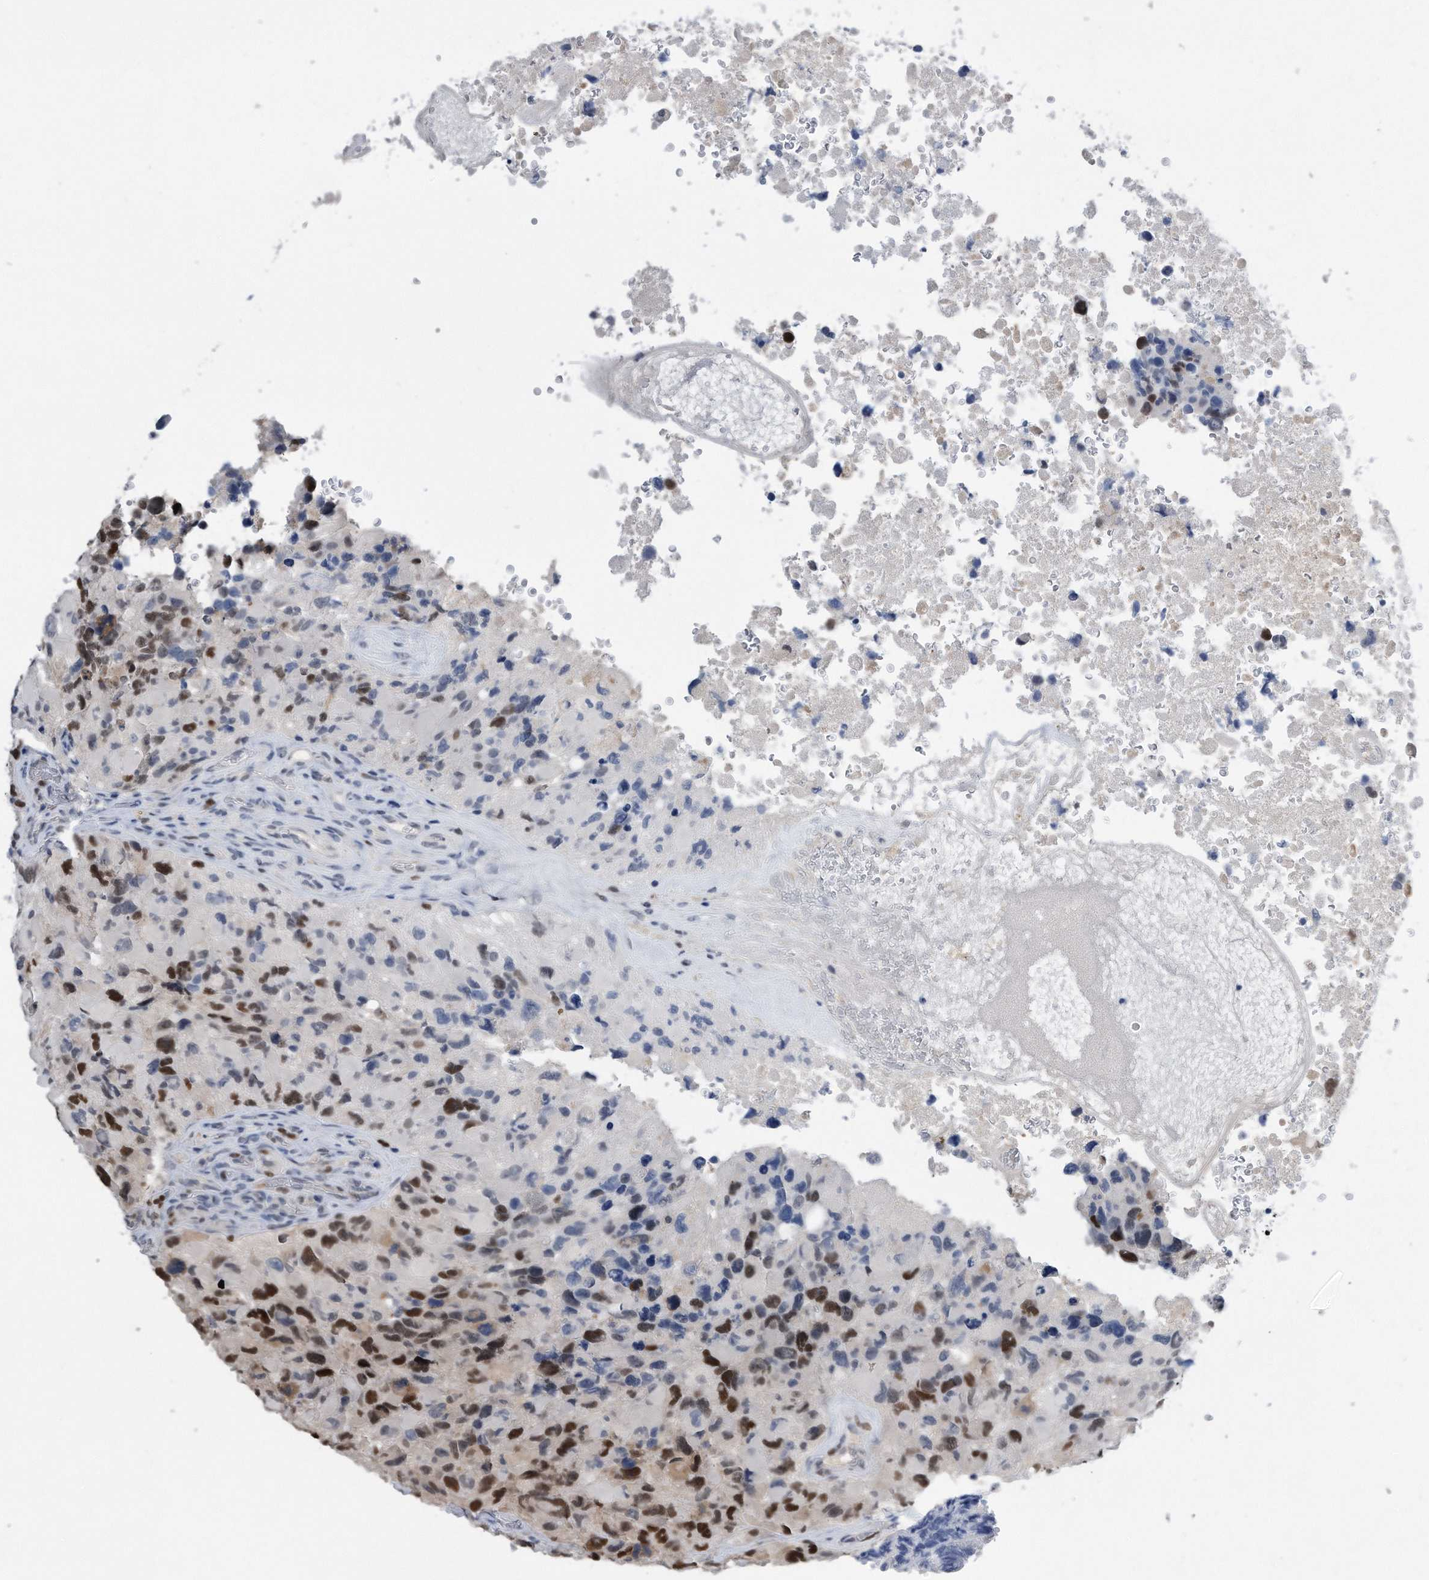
{"staining": {"intensity": "strong", "quantity": "25%-75%", "location": "nuclear"}, "tissue": "glioma", "cell_type": "Tumor cells", "image_type": "cancer", "snomed": [{"axis": "morphology", "description": "Glioma, malignant, High grade"}, {"axis": "topography", "description": "Brain"}], "caption": "DAB immunohistochemical staining of malignant glioma (high-grade) demonstrates strong nuclear protein positivity in about 25%-75% of tumor cells.", "gene": "PCNA", "patient": {"sex": "male", "age": 69}}